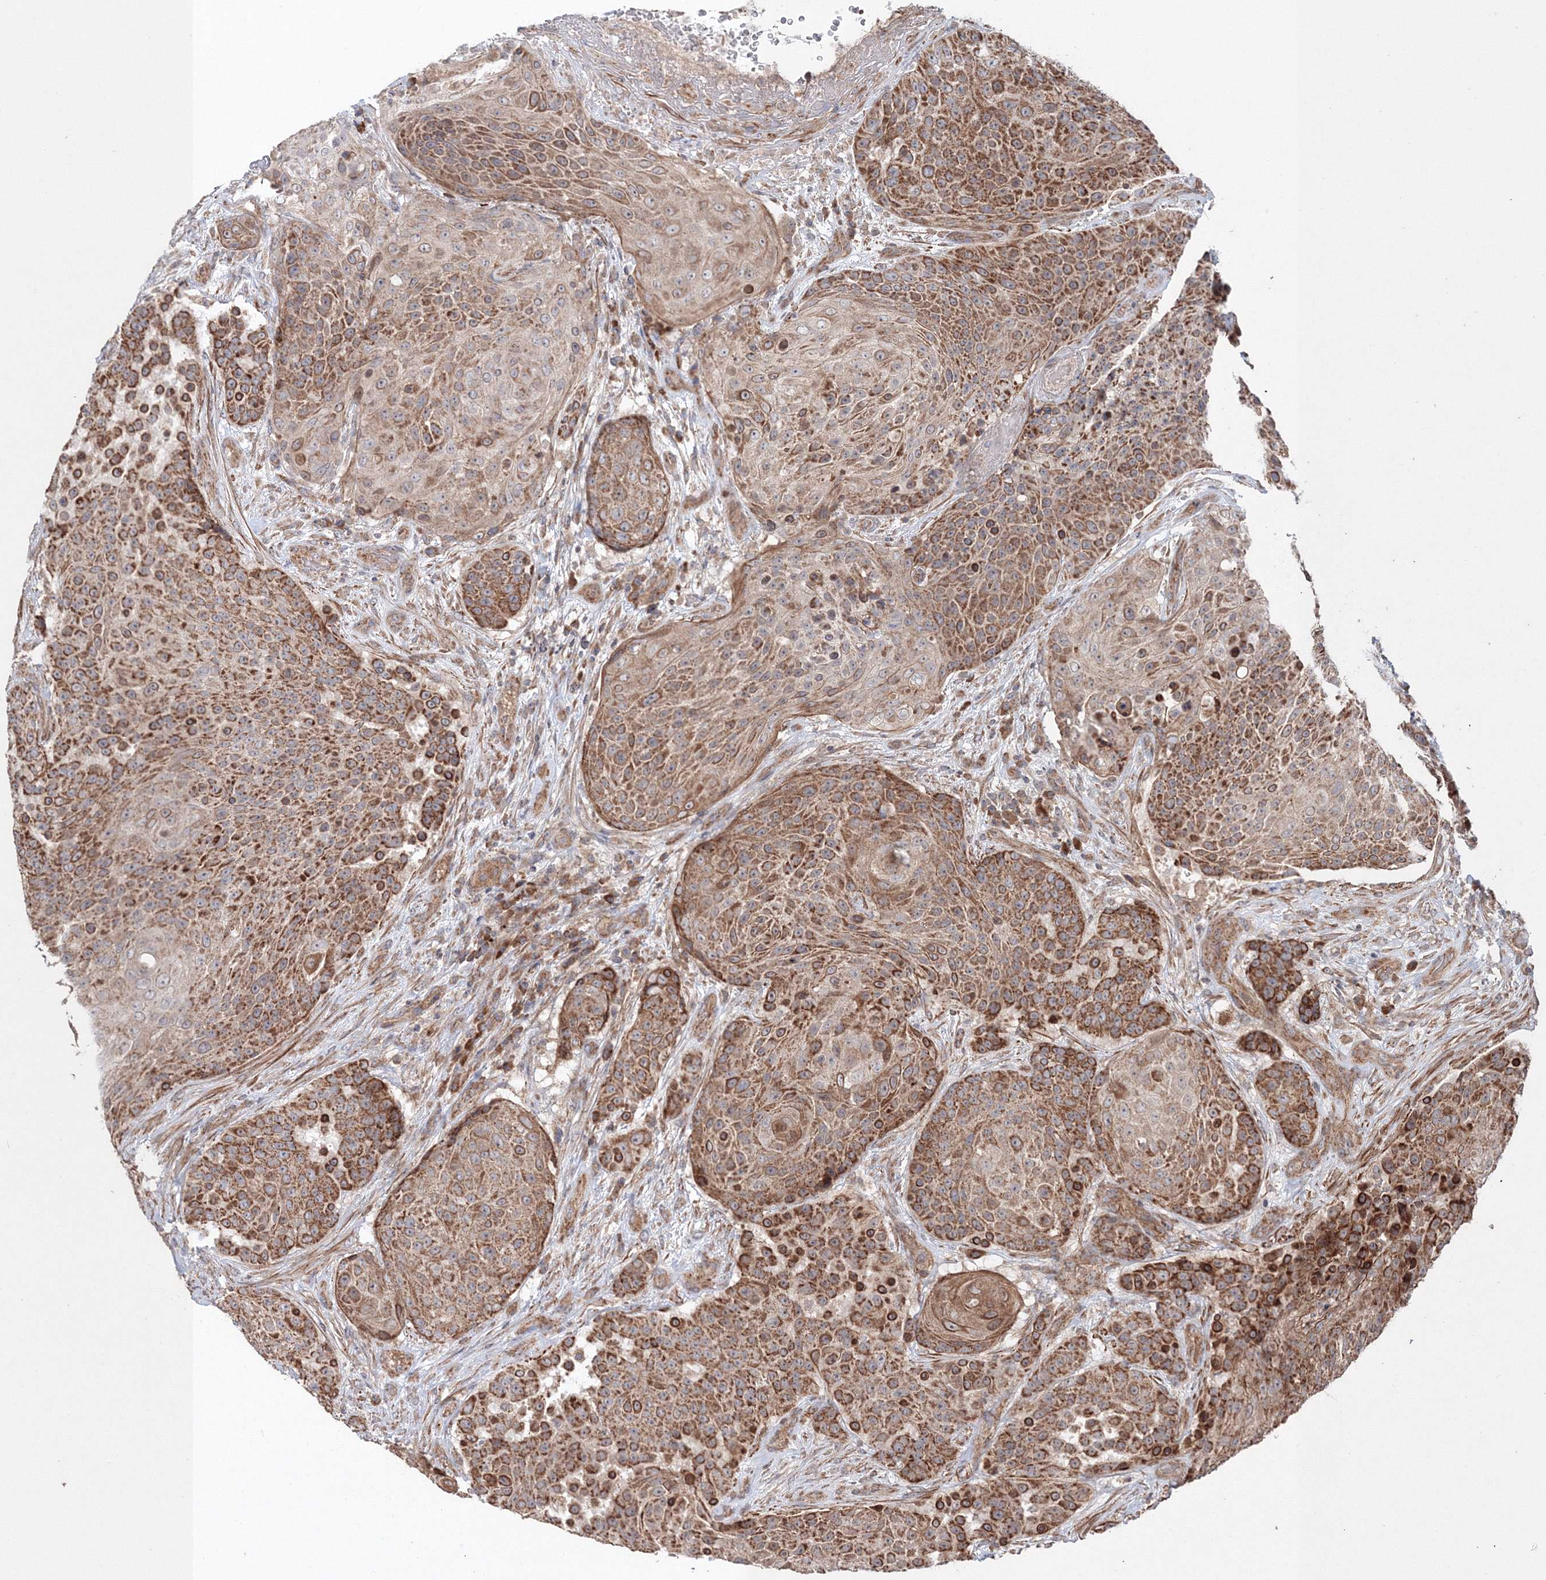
{"staining": {"intensity": "strong", "quantity": ">75%", "location": "cytoplasmic/membranous"}, "tissue": "urothelial cancer", "cell_type": "Tumor cells", "image_type": "cancer", "snomed": [{"axis": "morphology", "description": "Urothelial carcinoma, High grade"}, {"axis": "topography", "description": "Urinary bladder"}], "caption": "The immunohistochemical stain labels strong cytoplasmic/membranous staining in tumor cells of urothelial carcinoma (high-grade) tissue.", "gene": "NOA1", "patient": {"sex": "female", "age": 63}}